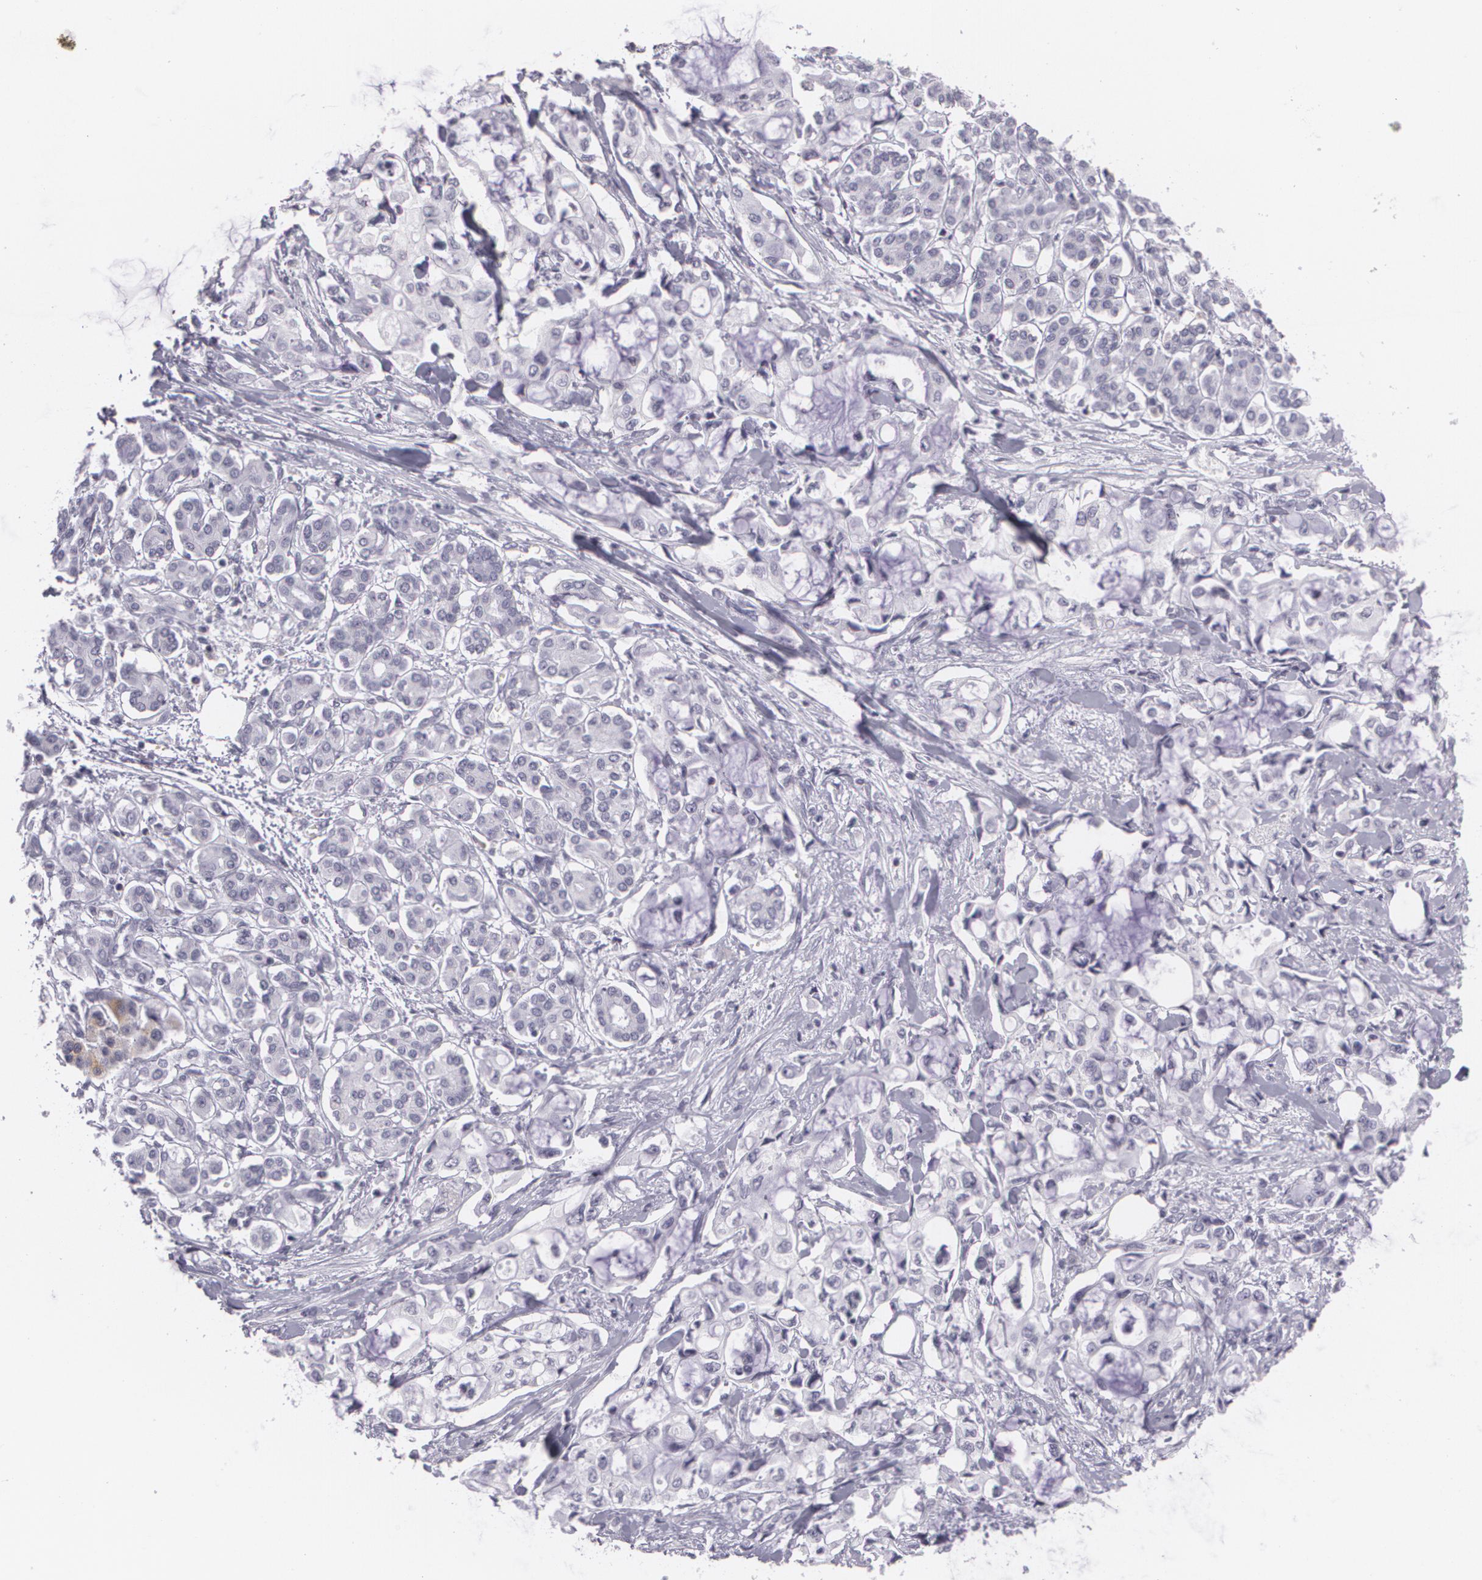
{"staining": {"intensity": "negative", "quantity": "none", "location": "none"}, "tissue": "pancreatic cancer", "cell_type": "Tumor cells", "image_type": "cancer", "snomed": [{"axis": "morphology", "description": "Adenocarcinoma, NOS"}, {"axis": "topography", "description": "Pancreas"}], "caption": "High magnification brightfield microscopy of pancreatic adenocarcinoma stained with DAB (3,3'-diaminobenzidine) (brown) and counterstained with hematoxylin (blue): tumor cells show no significant staining.", "gene": "MAP2", "patient": {"sex": "female", "age": 70}}